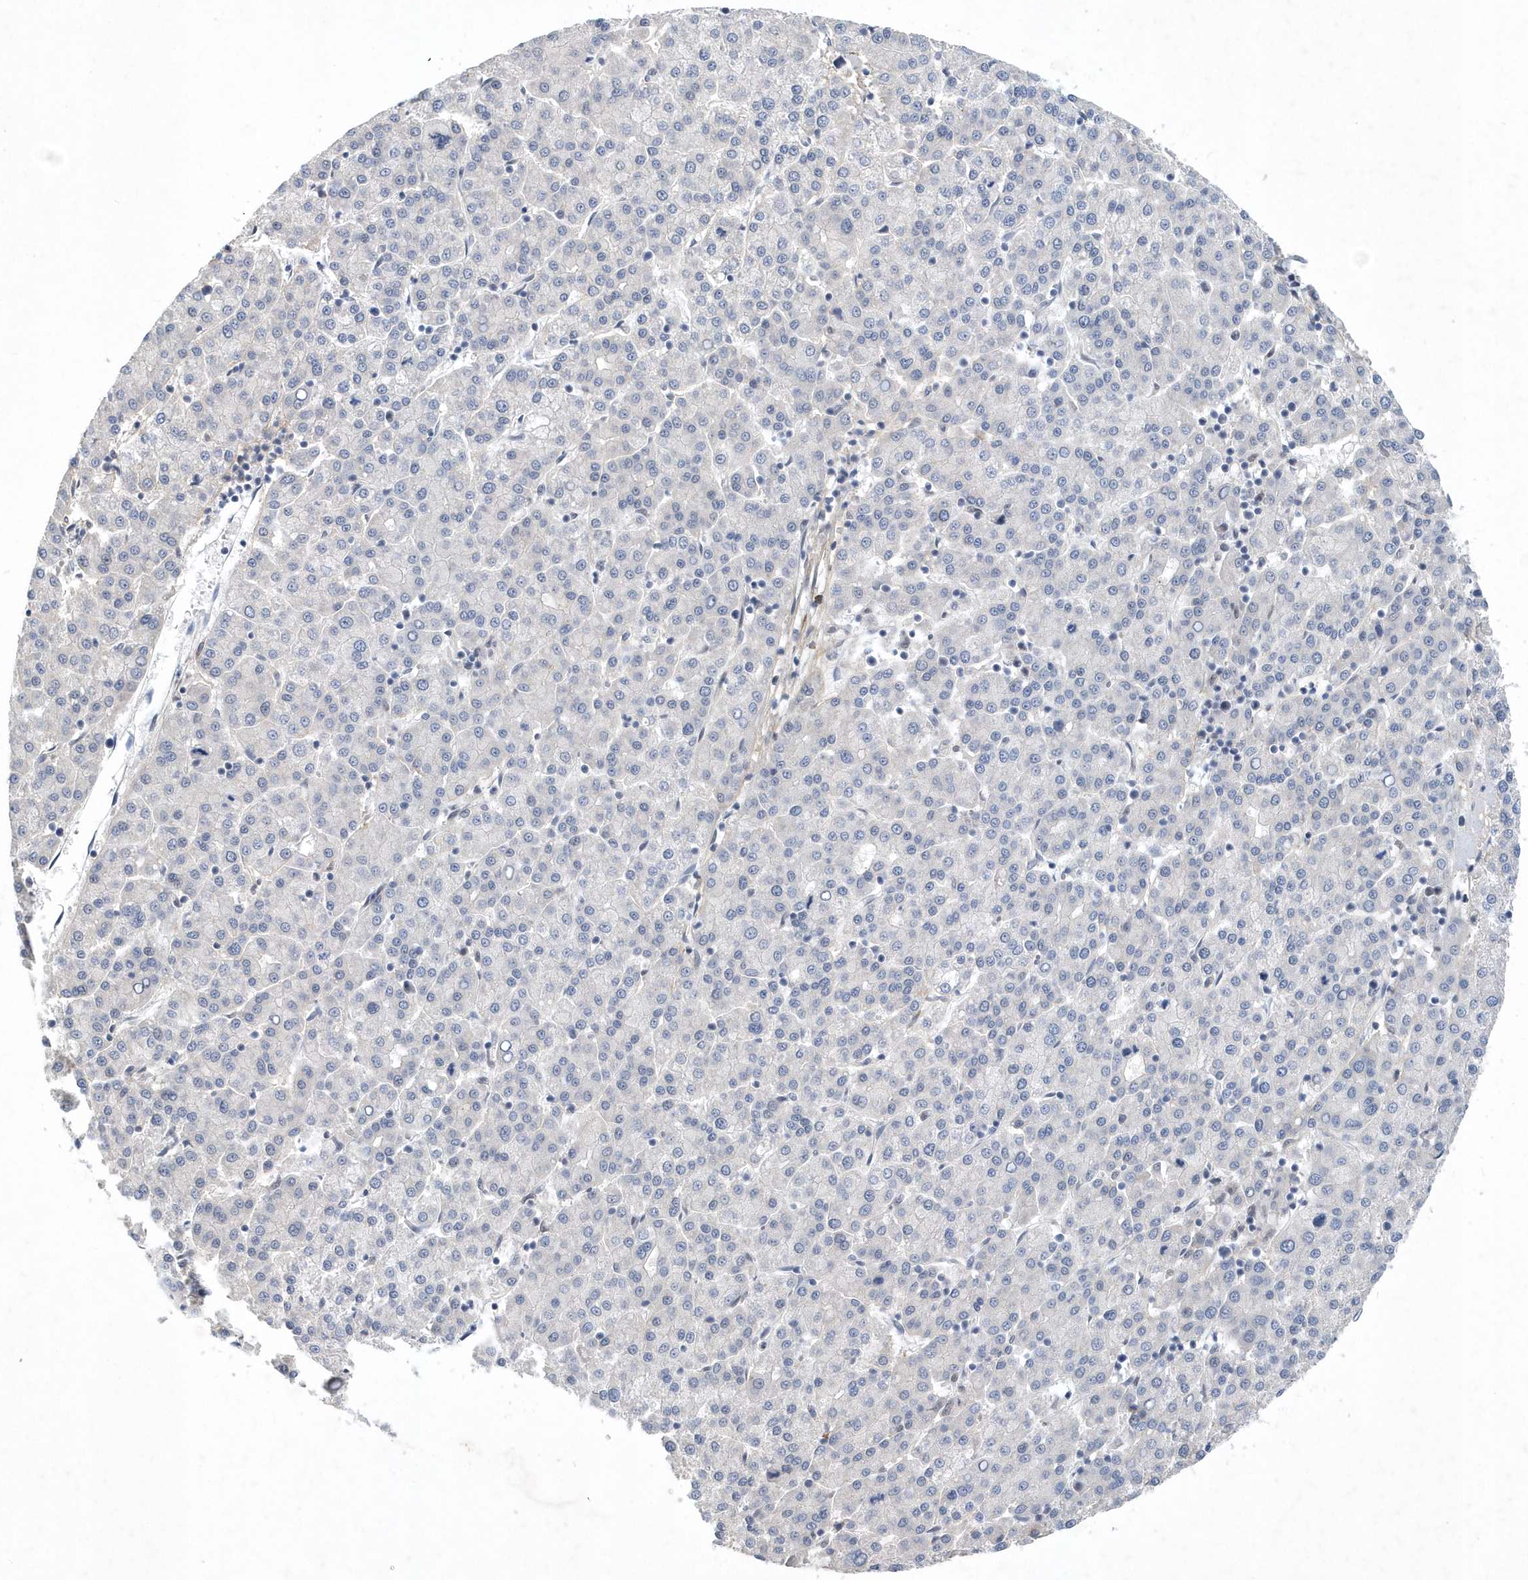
{"staining": {"intensity": "negative", "quantity": "none", "location": "none"}, "tissue": "liver cancer", "cell_type": "Tumor cells", "image_type": "cancer", "snomed": [{"axis": "morphology", "description": "Carcinoma, Hepatocellular, NOS"}, {"axis": "topography", "description": "Liver"}], "caption": "Immunohistochemistry histopathology image of neoplastic tissue: liver cancer (hepatocellular carcinoma) stained with DAB demonstrates no significant protein staining in tumor cells.", "gene": "FAM217A", "patient": {"sex": "female", "age": 58}}